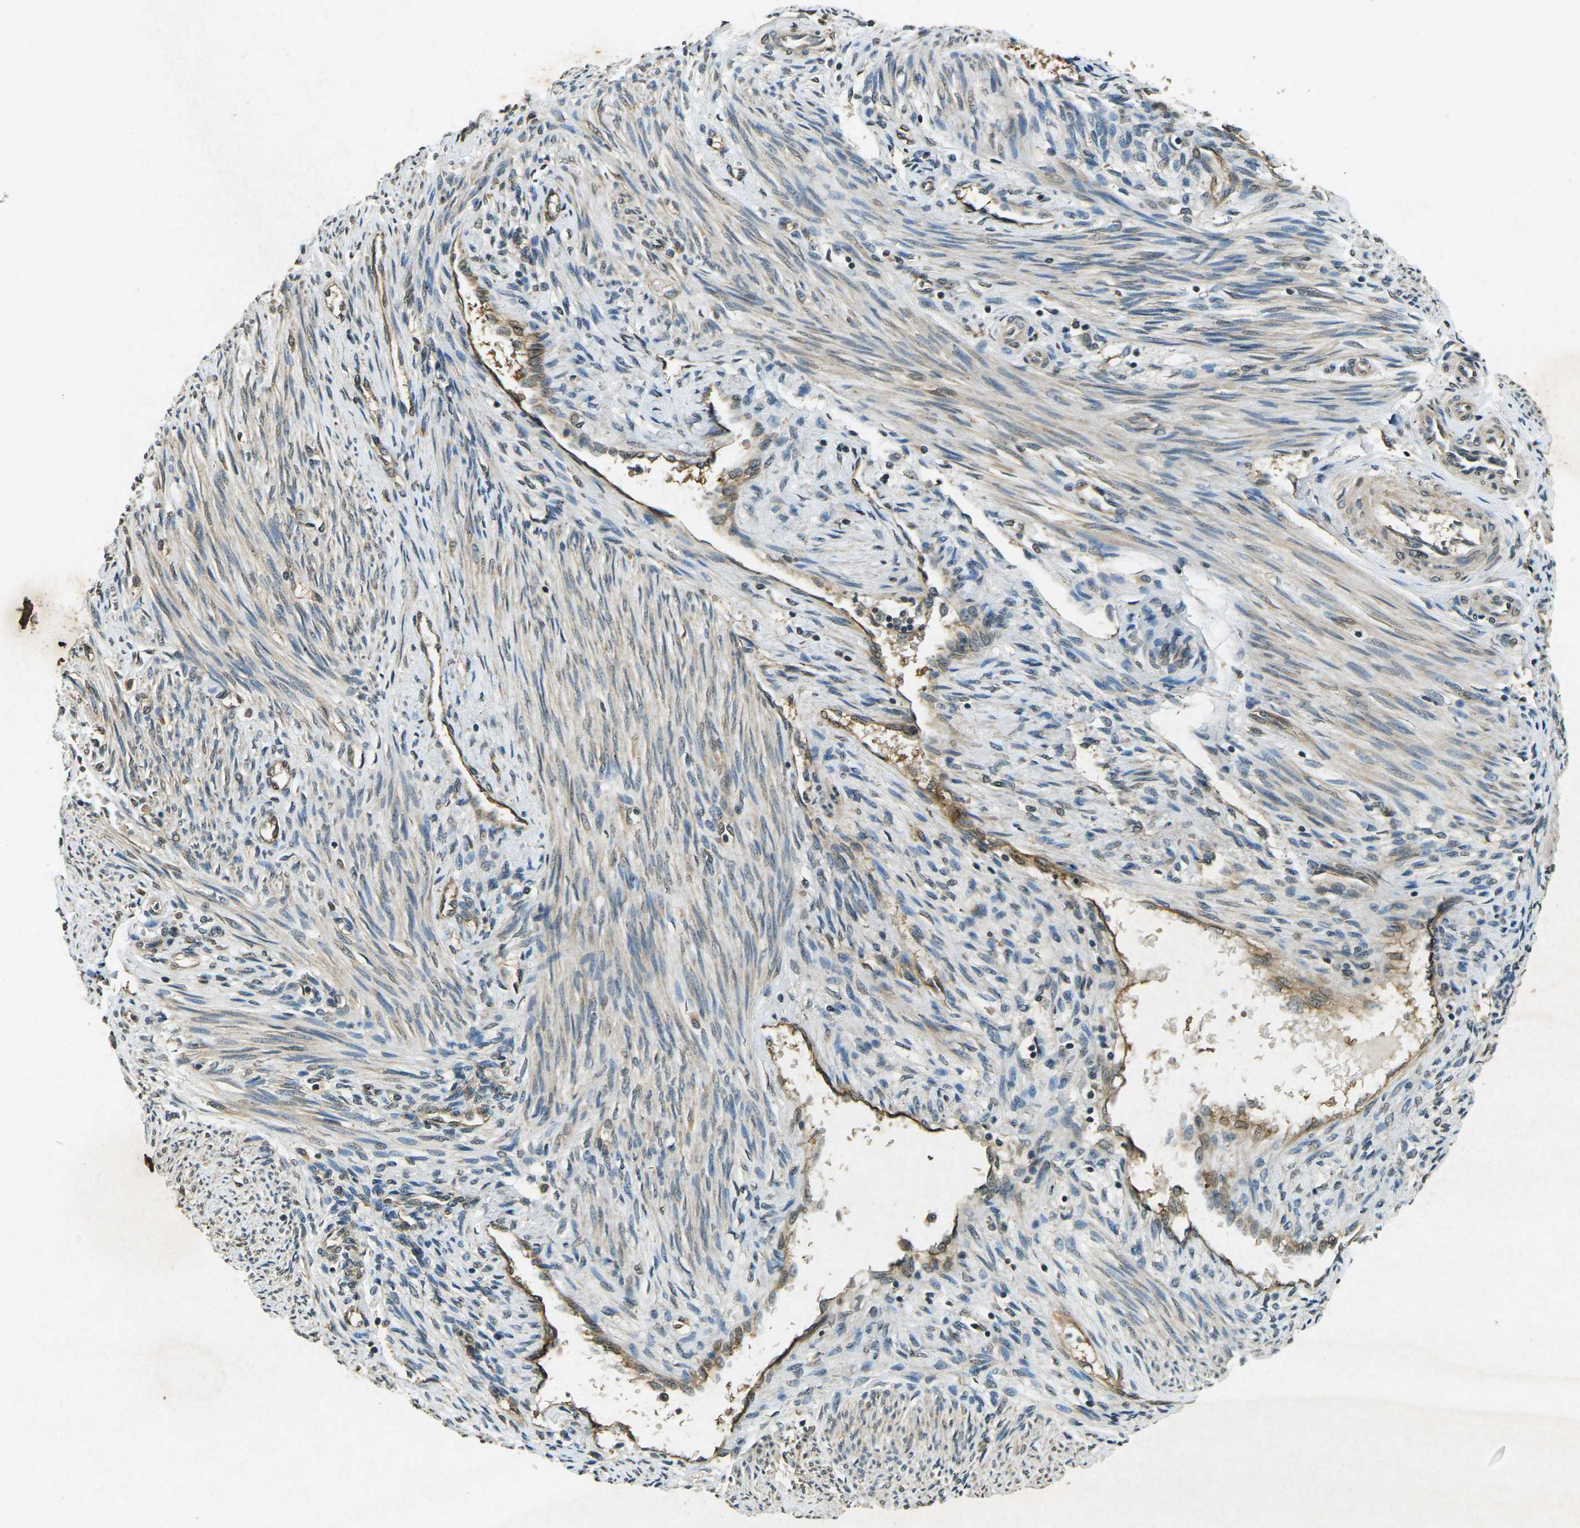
{"staining": {"intensity": "weak", "quantity": "<25%", "location": "cytoplasmic/membranous"}, "tissue": "endometrium", "cell_type": "Cells in endometrial stroma", "image_type": "normal", "snomed": [{"axis": "morphology", "description": "Normal tissue, NOS"}, {"axis": "topography", "description": "Endometrium"}], "caption": "Endometrium was stained to show a protein in brown. There is no significant expression in cells in endometrial stroma. (DAB immunohistochemistry (IHC) with hematoxylin counter stain).", "gene": "PDE2A", "patient": {"sex": "female", "age": 42}}